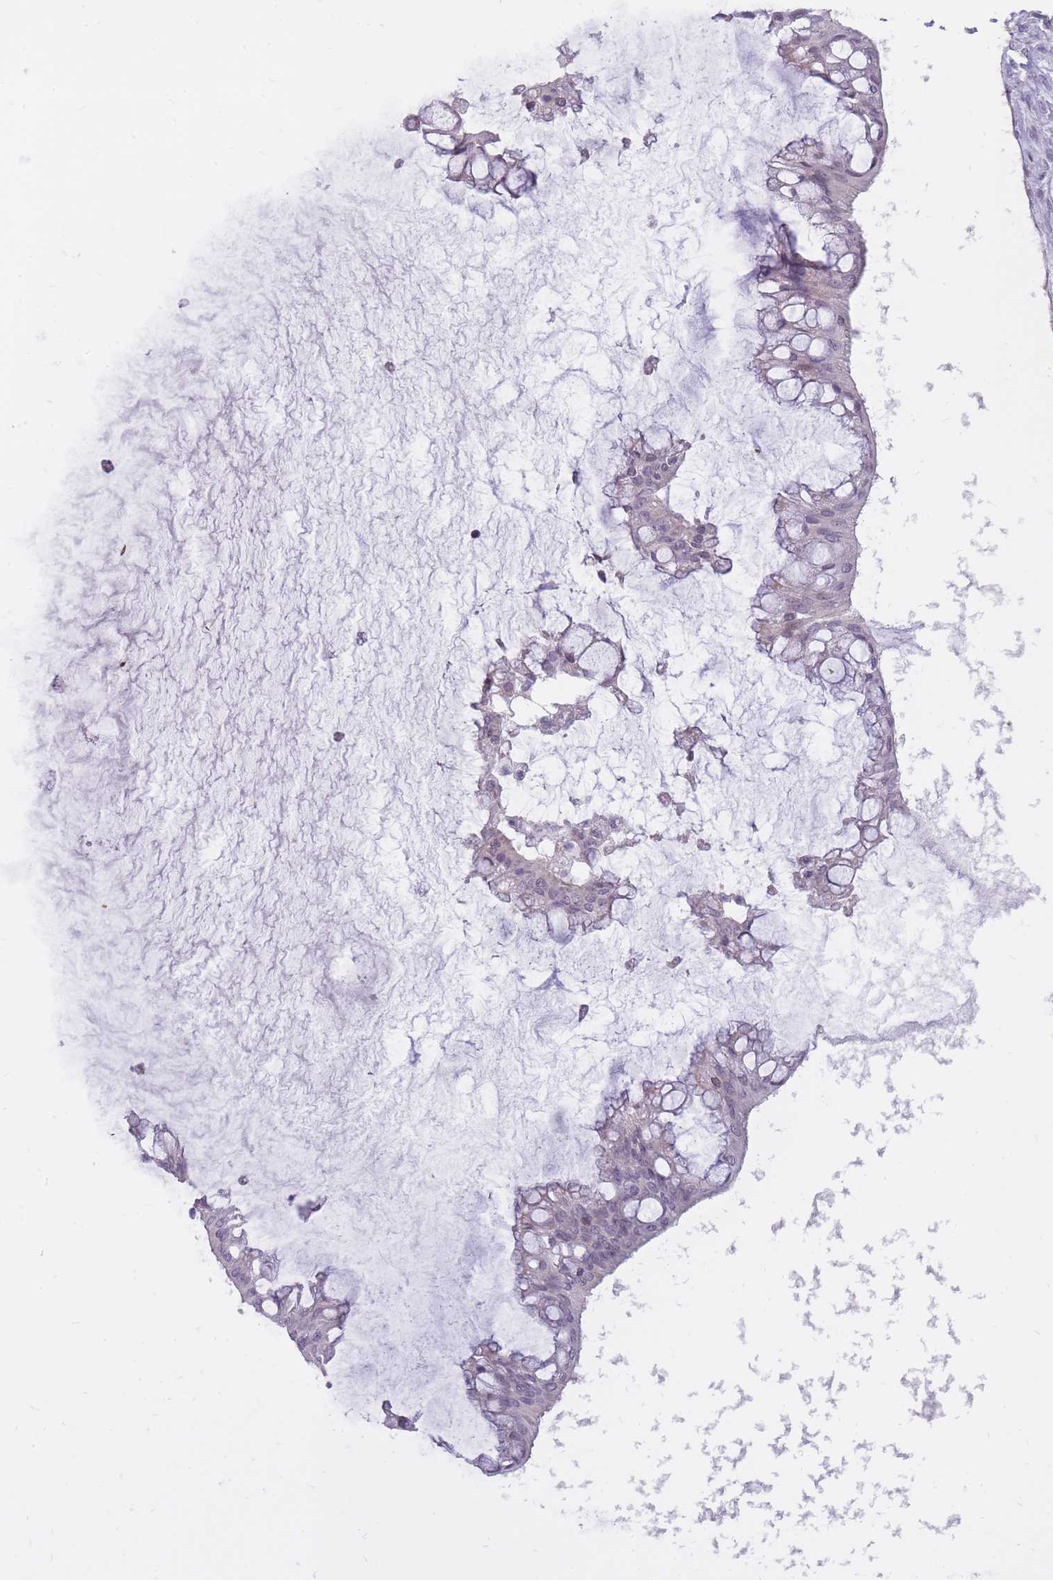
{"staining": {"intensity": "weak", "quantity": "<25%", "location": "nuclear"}, "tissue": "ovarian cancer", "cell_type": "Tumor cells", "image_type": "cancer", "snomed": [{"axis": "morphology", "description": "Cystadenocarcinoma, mucinous, NOS"}, {"axis": "topography", "description": "Ovary"}], "caption": "Ovarian cancer was stained to show a protein in brown. There is no significant staining in tumor cells.", "gene": "POMZP3", "patient": {"sex": "female", "age": 73}}